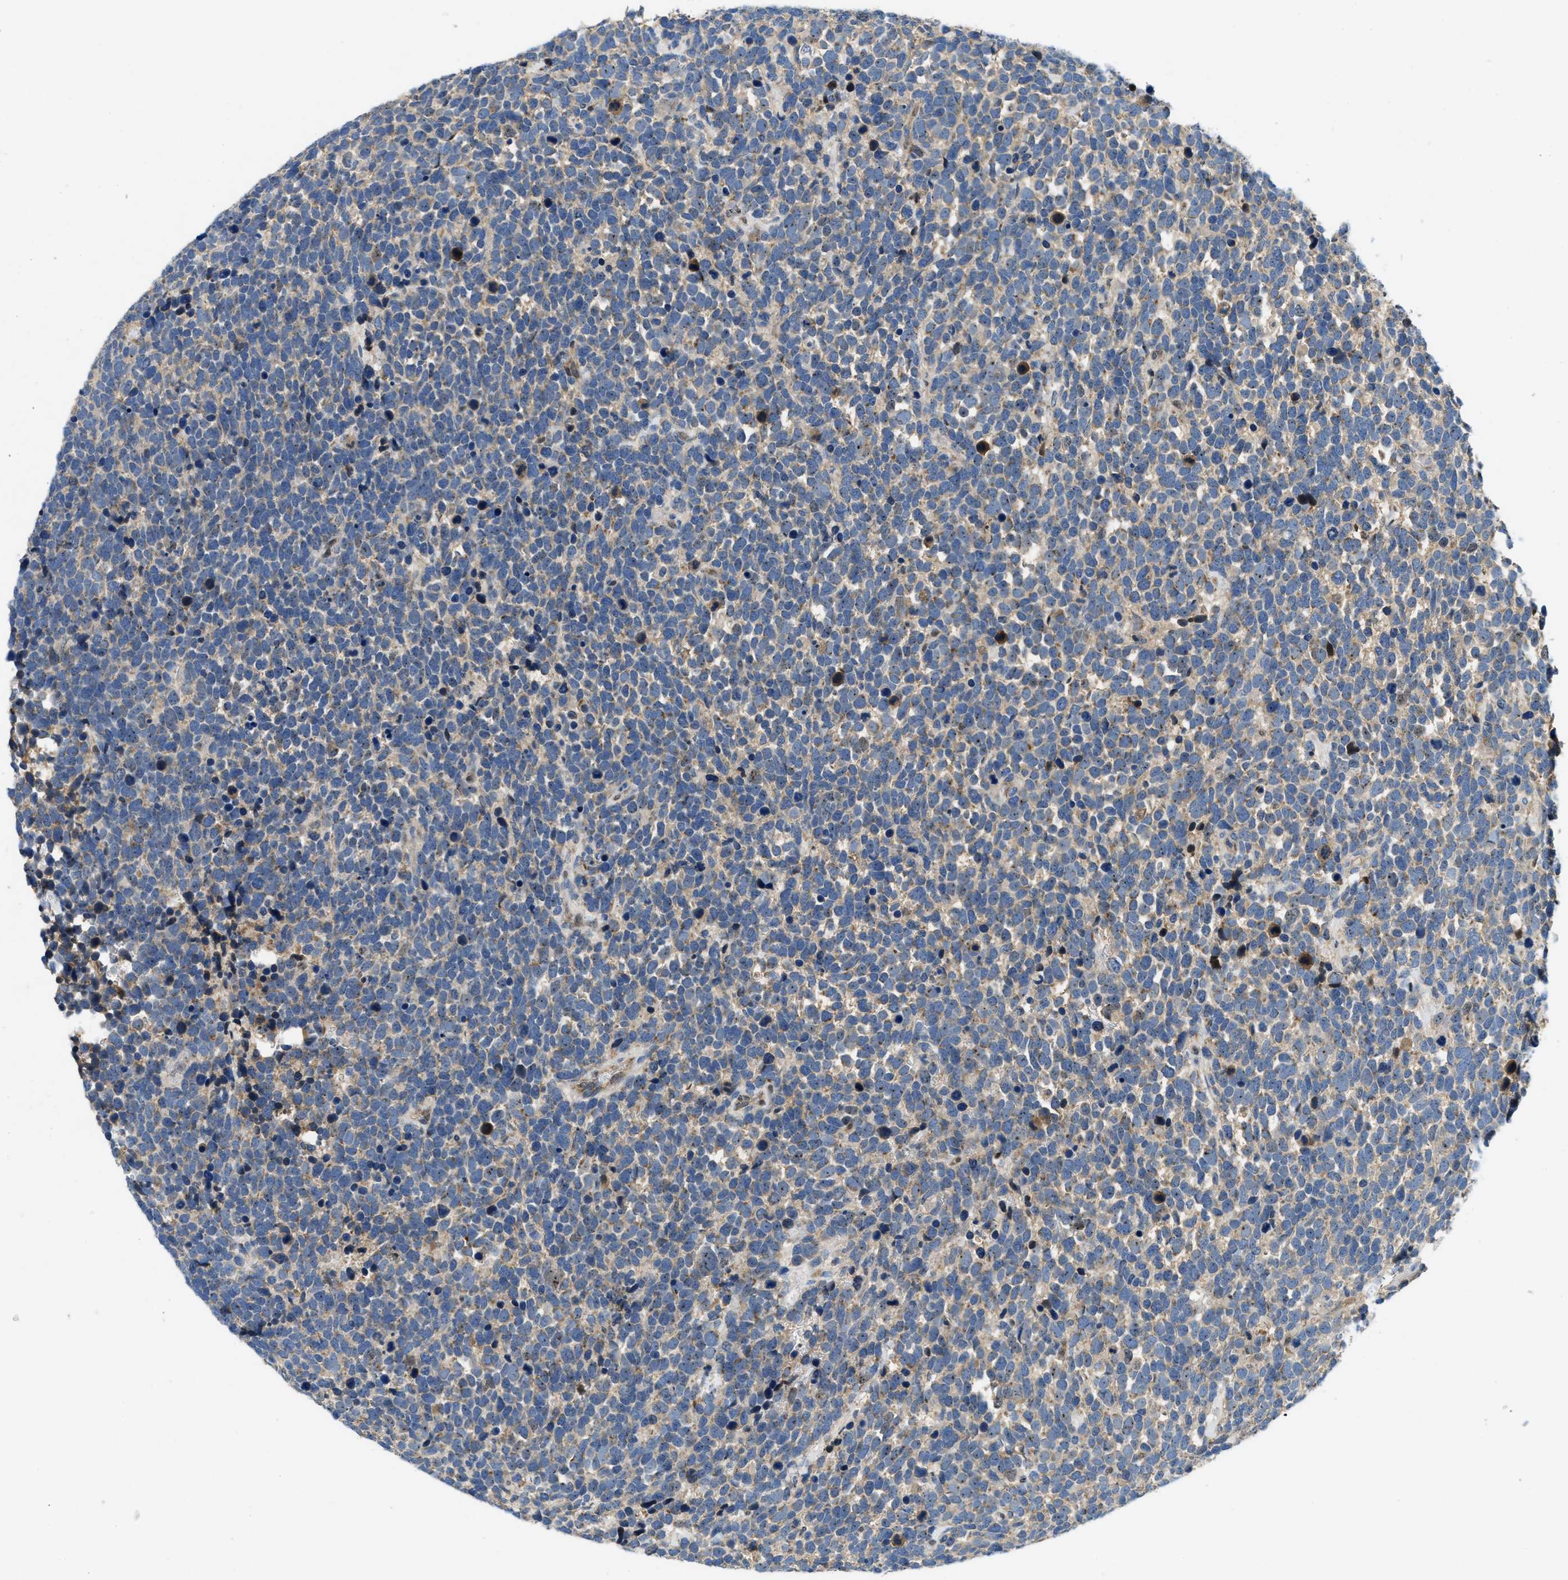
{"staining": {"intensity": "weak", "quantity": "<25%", "location": "cytoplasmic/membranous"}, "tissue": "urothelial cancer", "cell_type": "Tumor cells", "image_type": "cancer", "snomed": [{"axis": "morphology", "description": "Urothelial carcinoma, High grade"}, {"axis": "topography", "description": "Urinary bladder"}], "caption": "IHC of urothelial cancer demonstrates no staining in tumor cells.", "gene": "PNKD", "patient": {"sex": "female", "age": 82}}